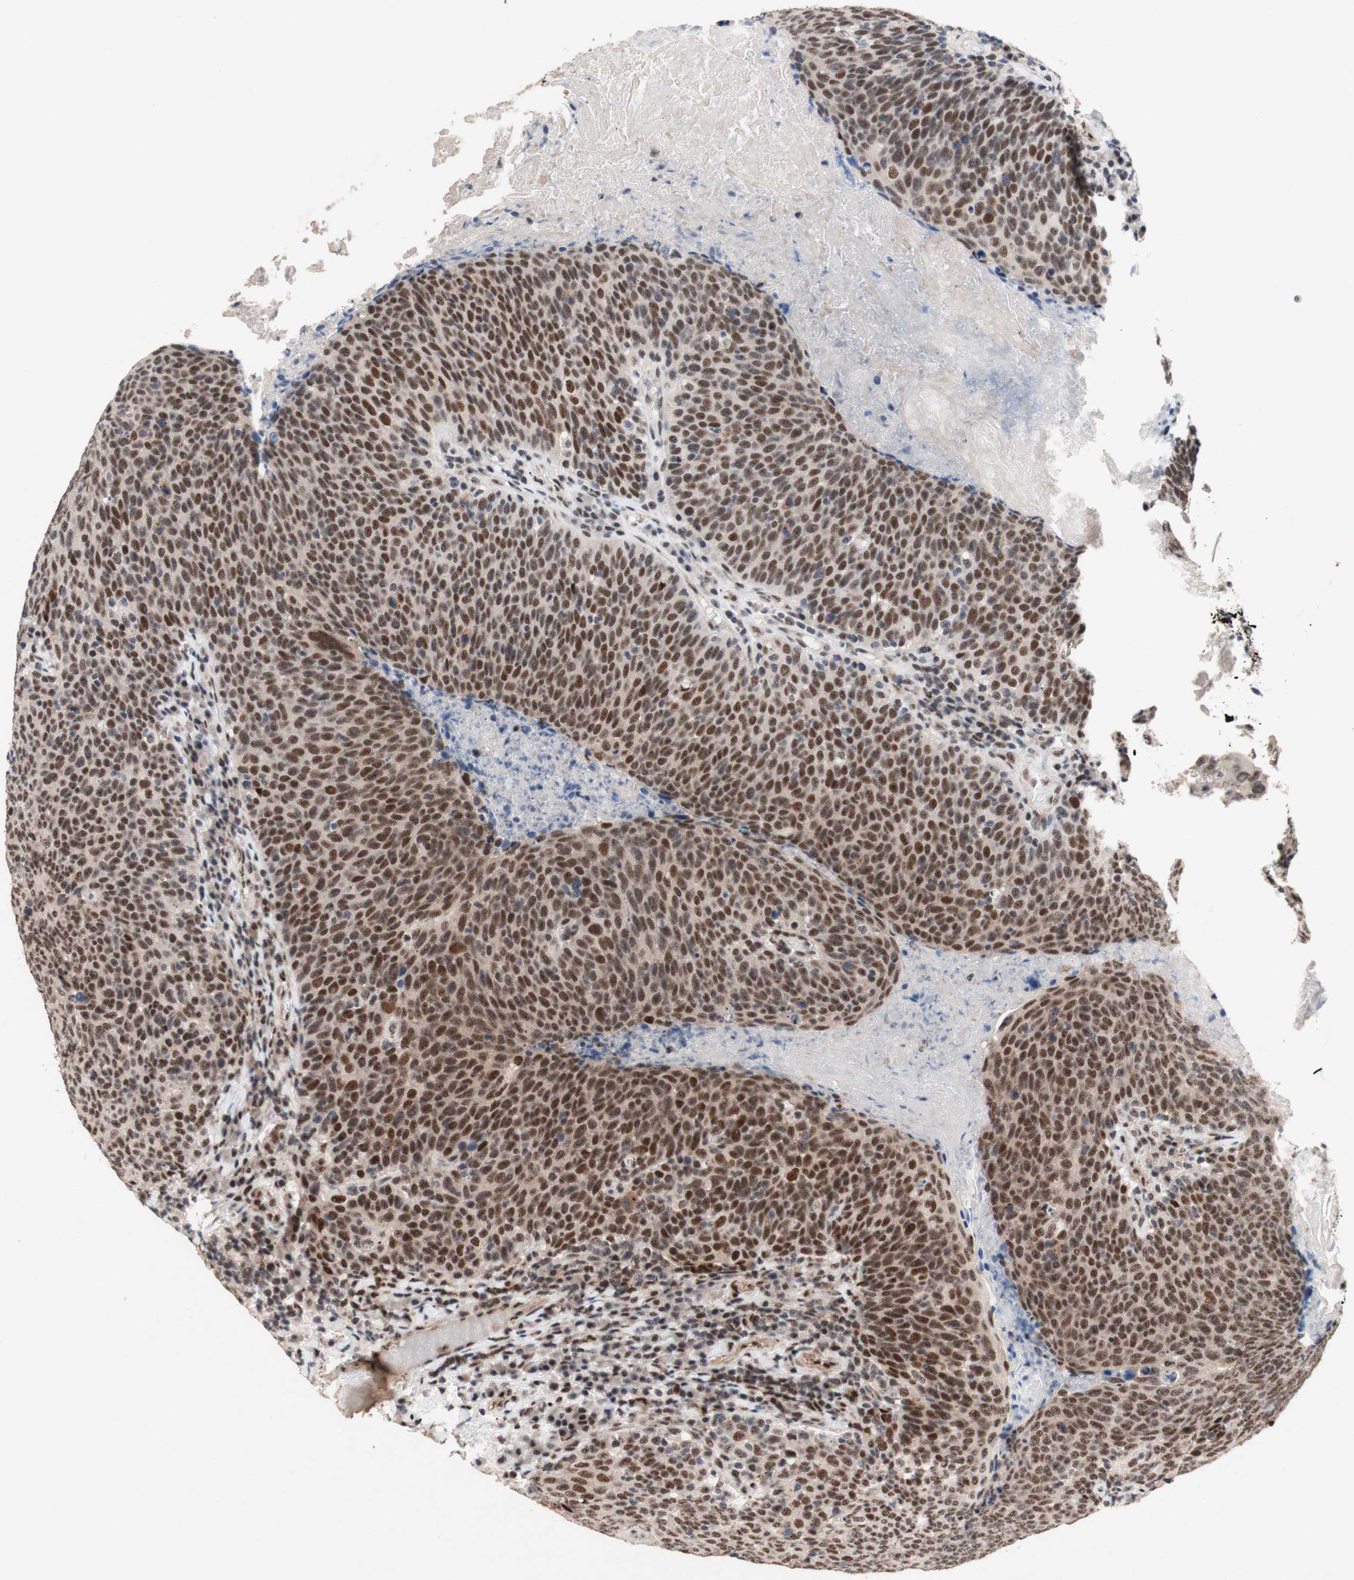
{"staining": {"intensity": "moderate", "quantity": ">75%", "location": "nuclear"}, "tissue": "head and neck cancer", "cell_type": "Tumor cells", "image_type": "cancer", "snomed": [{"axis": "morphology", "description": "Squamous cell carcinoma, NOS"}, {"axis": "morphology", "description": "Squamous cell carcinoma, metastatic, NOS"}, {"axis": "topography", "description": "Lymph node"}, {"axis": "topography", "description": "Head-Neck"}], "caption": "Protein analysis of head and neck cancer (squamous cell carcinoma) tissue displays moderate nuclear staining in about >75% of tumor cells. (DAB IHC with brightfield microscopy, high magnification).", "gene": "TLE1", "patient": {"sex": "male", "age": 62}}